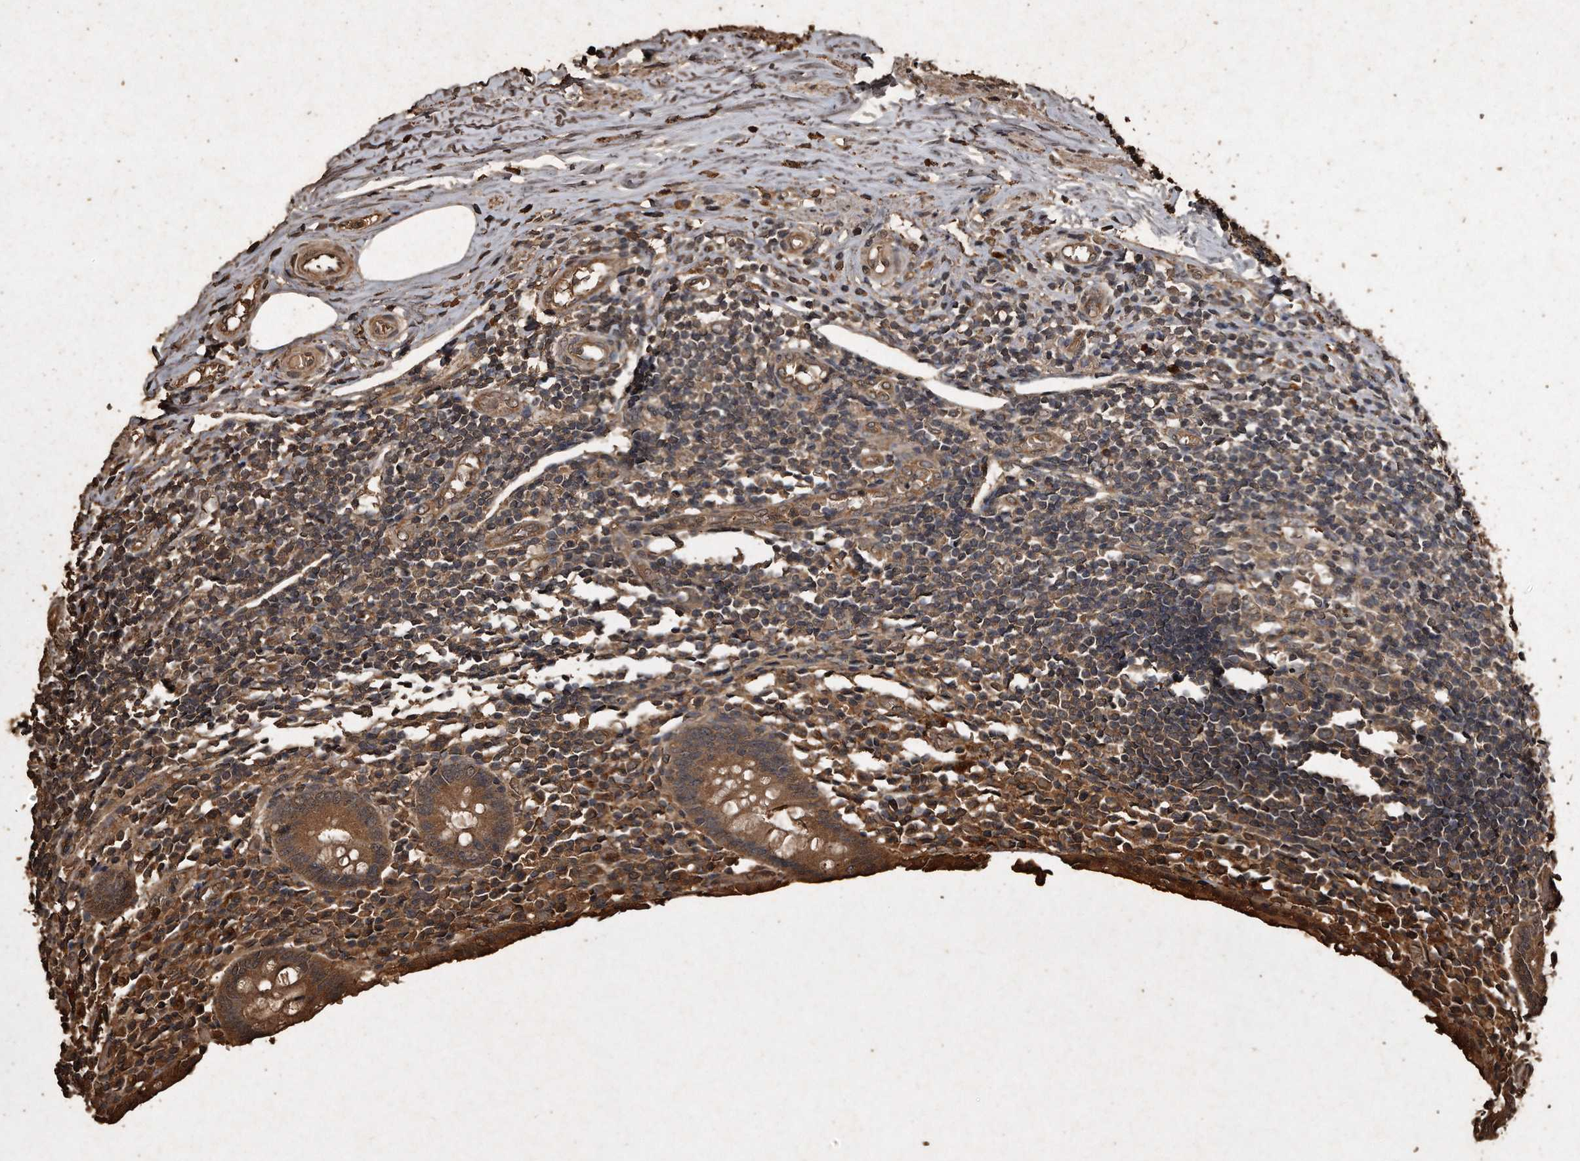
{"staining": {"intensity": "moderate", "quantity": ">75%", "location": "cytoplasmic/membranous"}, "tissue": "appendix", "cell_type": "Glandular cells", "image_type": "normal", "snomed": [{"axis": "morphology", "description": "Normal tissue, NOS"}, {"axis": "topography", "description": "Appendix"}], "caption": "IHC photomicrograph of normal human appendix stained for a protein (brown), which exhibits medium levels of moderate cytoplasmic/membranous positivity in about >75% of glandular cells.", "gene": "CFLAR", "patient": {"sex": "female", "age": 17}}